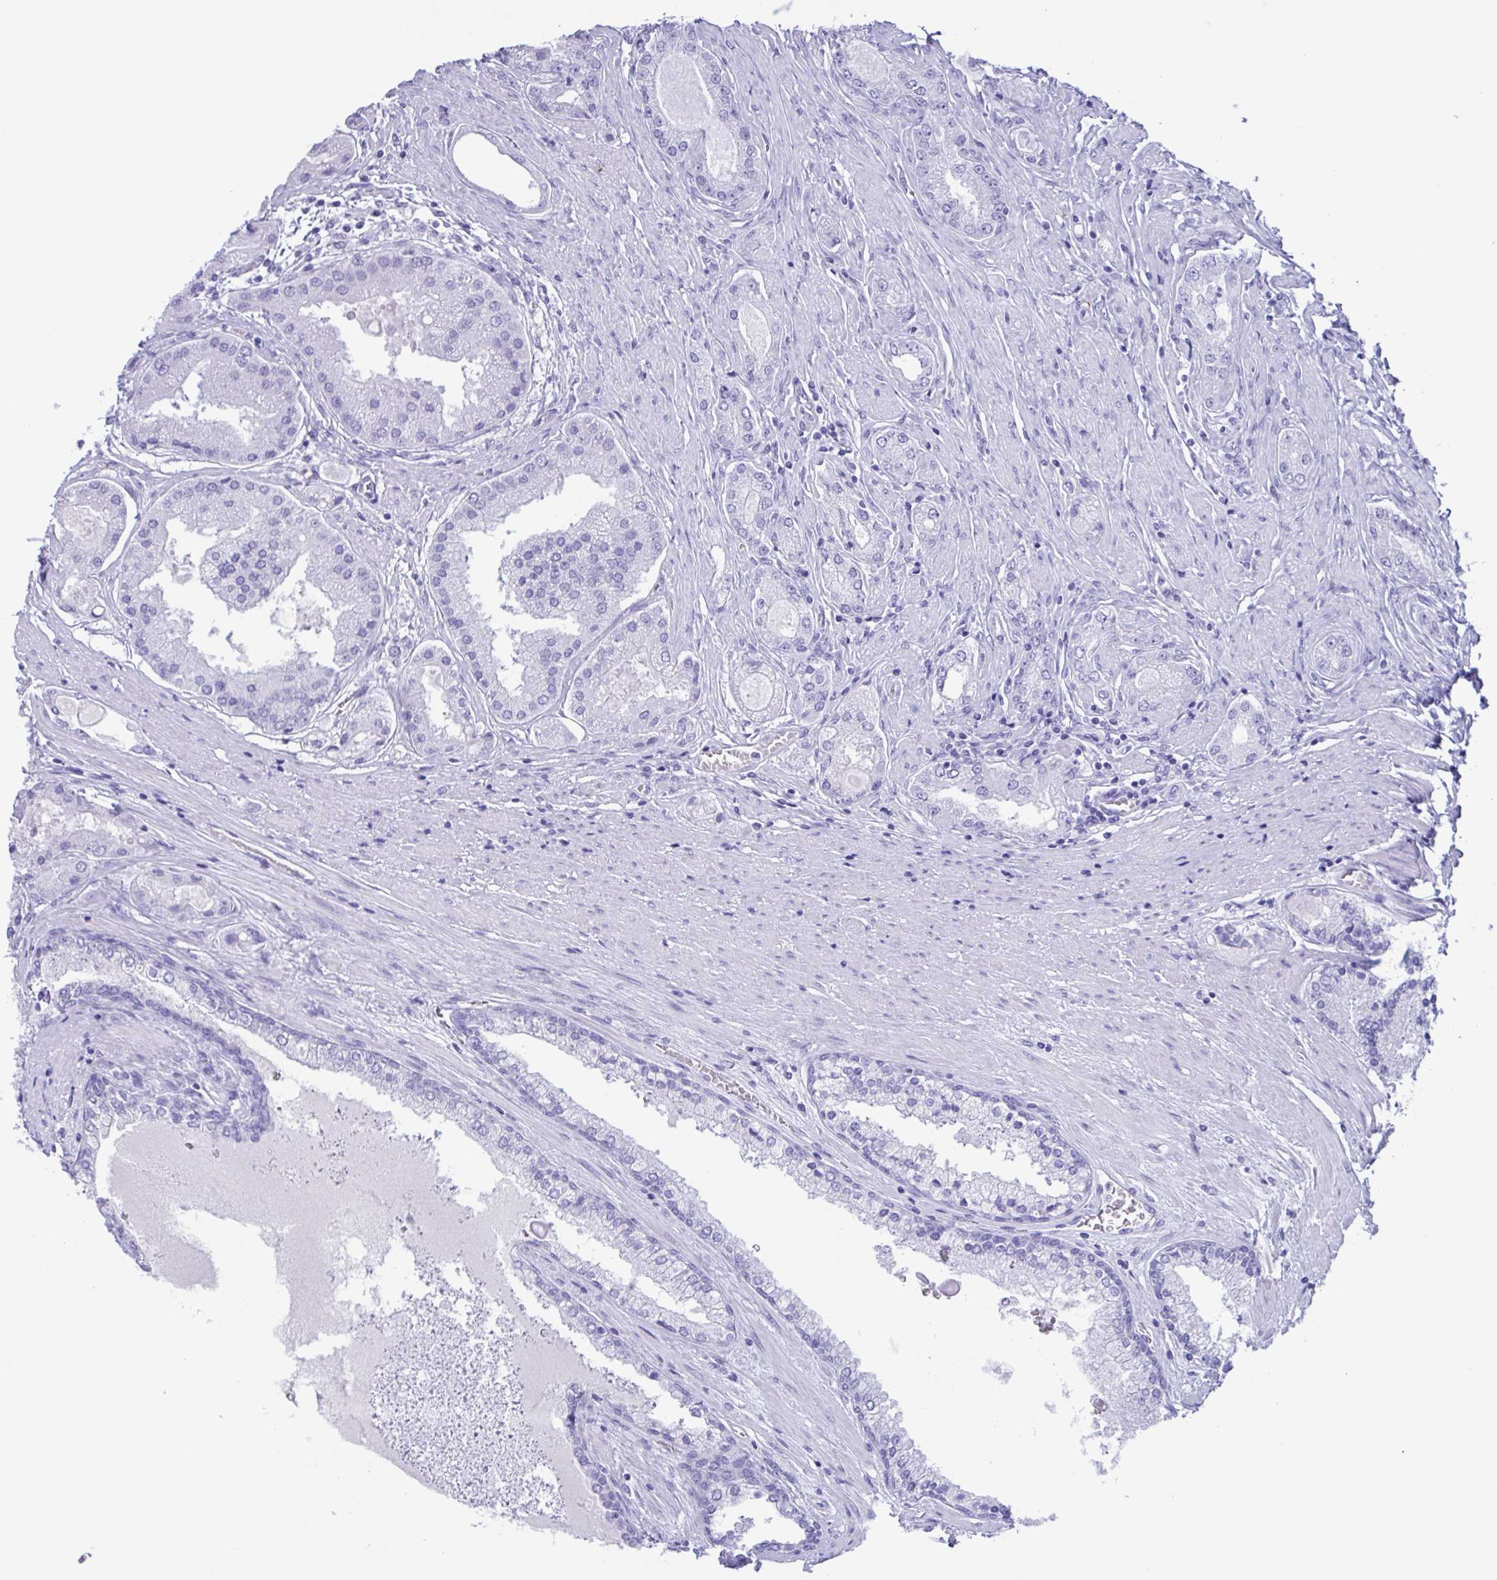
{"staining": {"intensity": "negative", "quantity": "none", "location": "none"}, "tissue": "prostate cancer", "cell_type": "Tumor cells", "image_type": "cancer", "snomed": [{"axis": "morphology", "description": "Adenocarcinoma, High grade"}, {"axis": "topography", "description": "Prostate"}], "caption": "This is an IHC histopathology image of prostate cancer. There is no expression in tumor cells.", "gene": "ZNF850", "patient": {"sex": "male", "age": 67}}